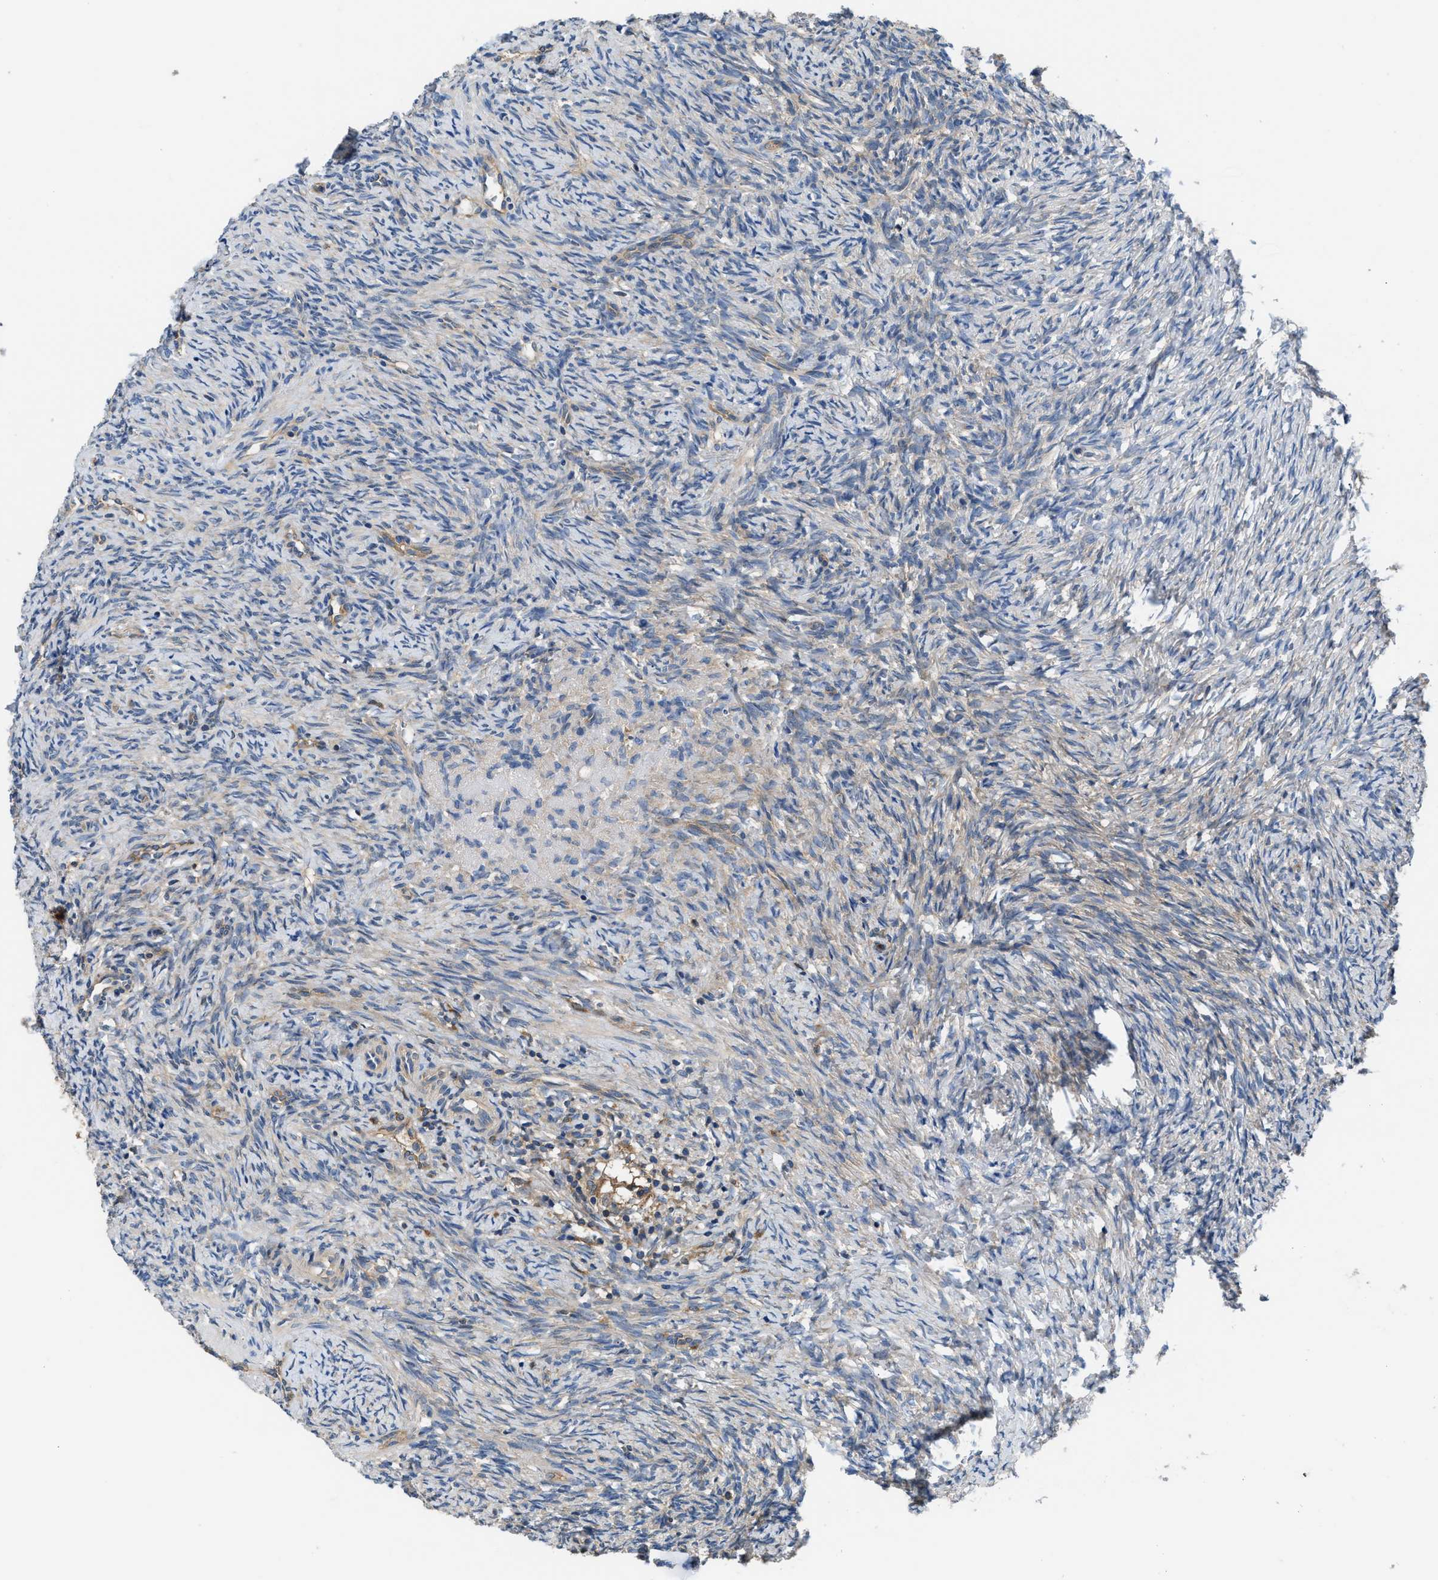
{"staining": {"intensity": "negative", "quantity": "none", "location": "none"}, "tissue": "ovary", "cell_type": "Follicle cells", "image_type": "normal", "snomed": [{"axis": "morphology", "description": "Normal tissue, NOS"}, {"axis": "topography", "description": "Ovary"}], "caption": "A high-resolution micrograph shows immunohistochemistry (IHC) staining of unremarkable ovary, which shows no significant staining in follicle cells.", "gene": "PKM", "patient": {"sex": "female", "age": 41}}